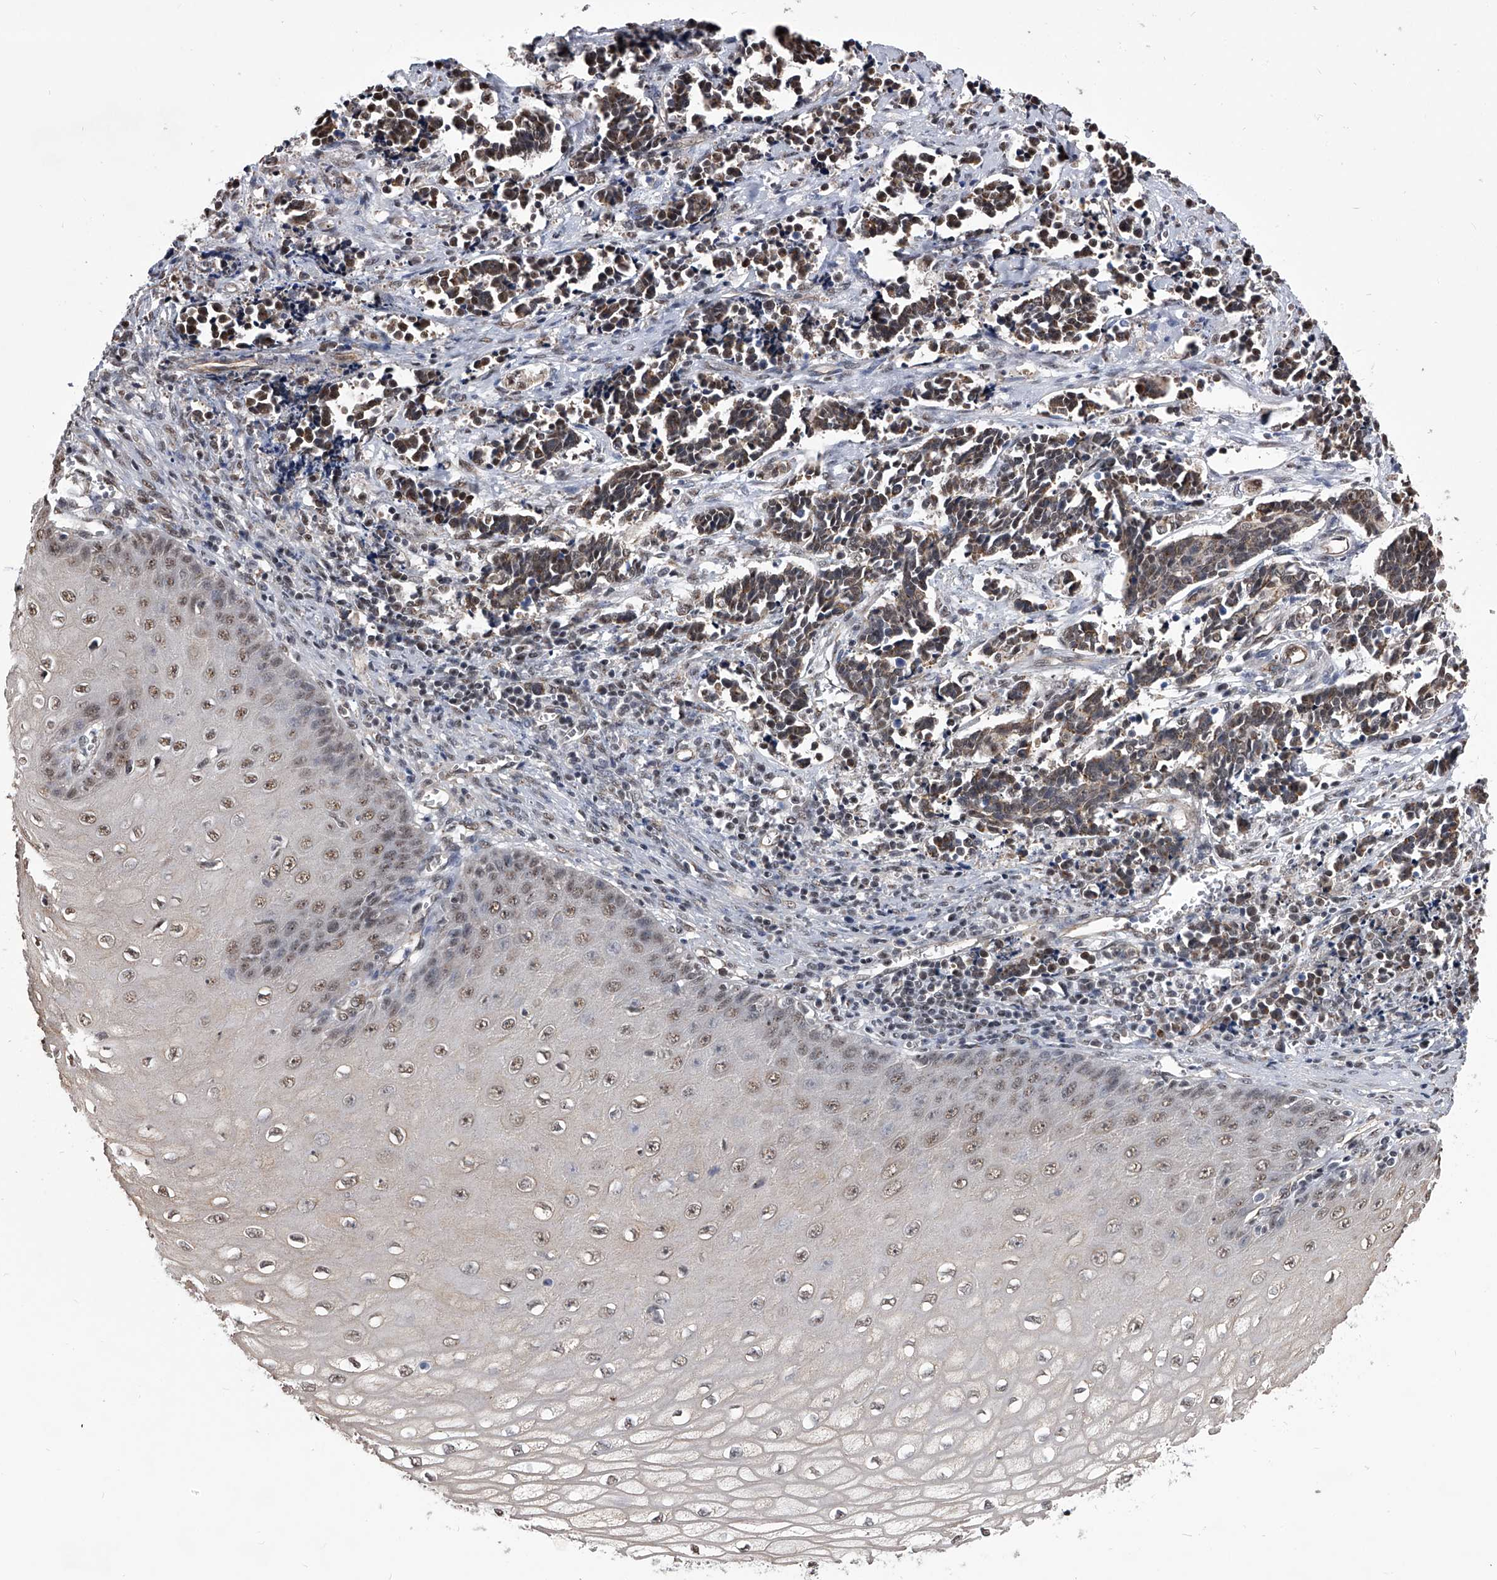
{"staining": {"intensity": "weak", "quantity": ">75%", "location": "cytoplasmic/membranous,nuclear"}, "tissue": "cervical cancer", "cell_type": "Tumor cells", "image_type": "cancer", "snomed": [{"axis": "morphology", "description": "Normal tissue, NOS"}, {"axis": "morphology", "description": "Squamous cell carcinoma, NOS"}, {"axis": "topography", "description": "Cervix"}], "caption": "Immunohistochemistry photomicrograph of human cervical squamous cell carcinoma stained for a protein (brown), which reveals low levels of weak cytoplasmic/membranous and nuclear positivity in approximately >75% of tumor cells.", "gene": "ZNF76", "patient": {"sex": "female", "age": 35}}